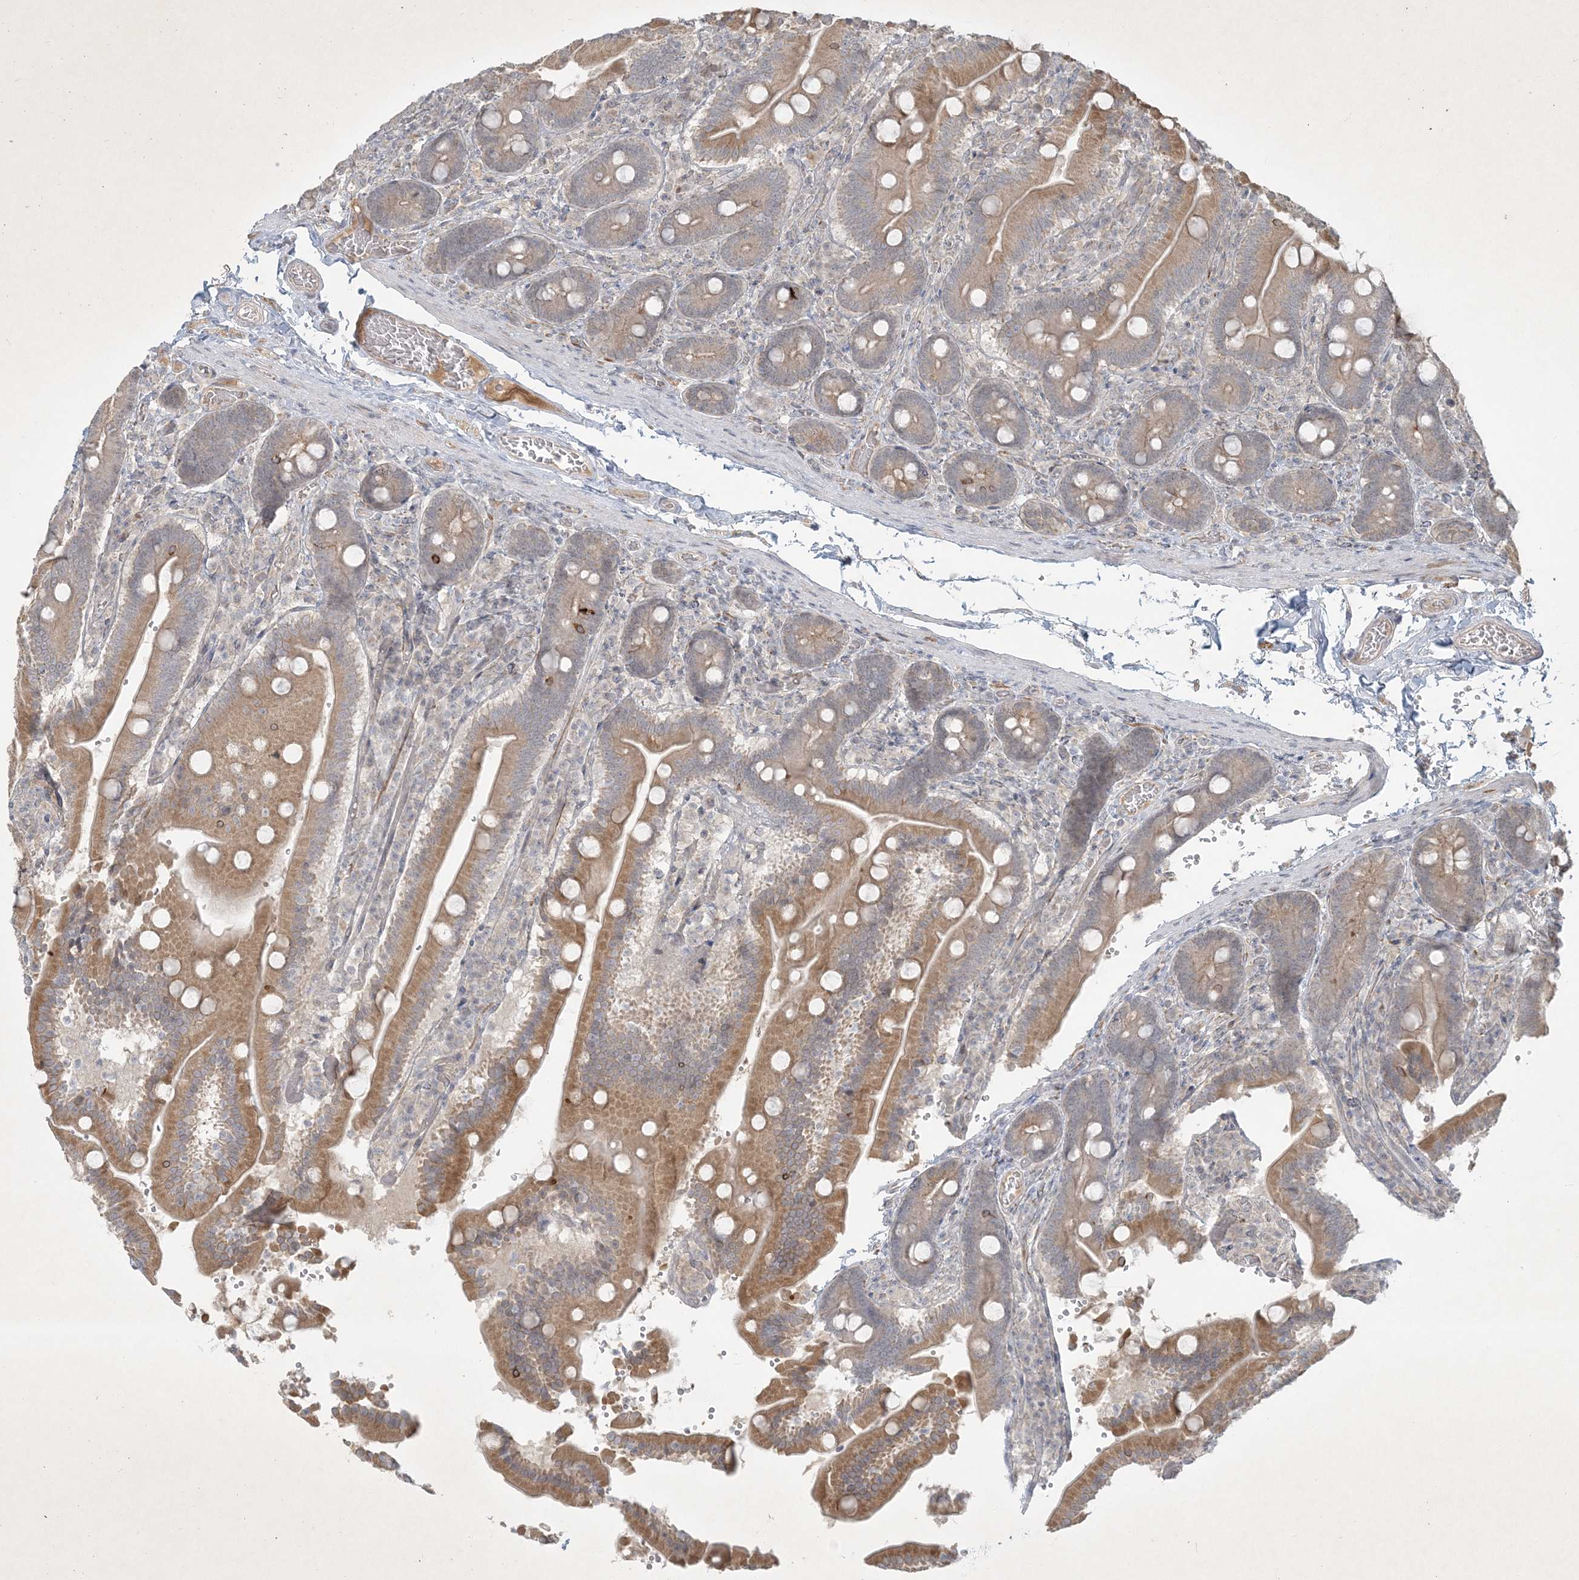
{"staining": {"intensity": "moderate", "quantity": "25%-75%", "location": "cytoplasmic/membranous"}, "tissue": "duodenum", "cell_type": "Glandular cells", "image_type": "normal", "snomed": [{"axis": "morphology", "description": "Normal tissue, NOS"}, {"axis": "topography", "description": "Duodenum"}], "caption": "About 25%-75% of glandular cells in benign duodenum display moderate cytoplasmic/membranous protein staining as visualized by brown immunohistochemical staining.", "gene": "BOD1L2", "patient": {"sex": "female", "age": 62}}